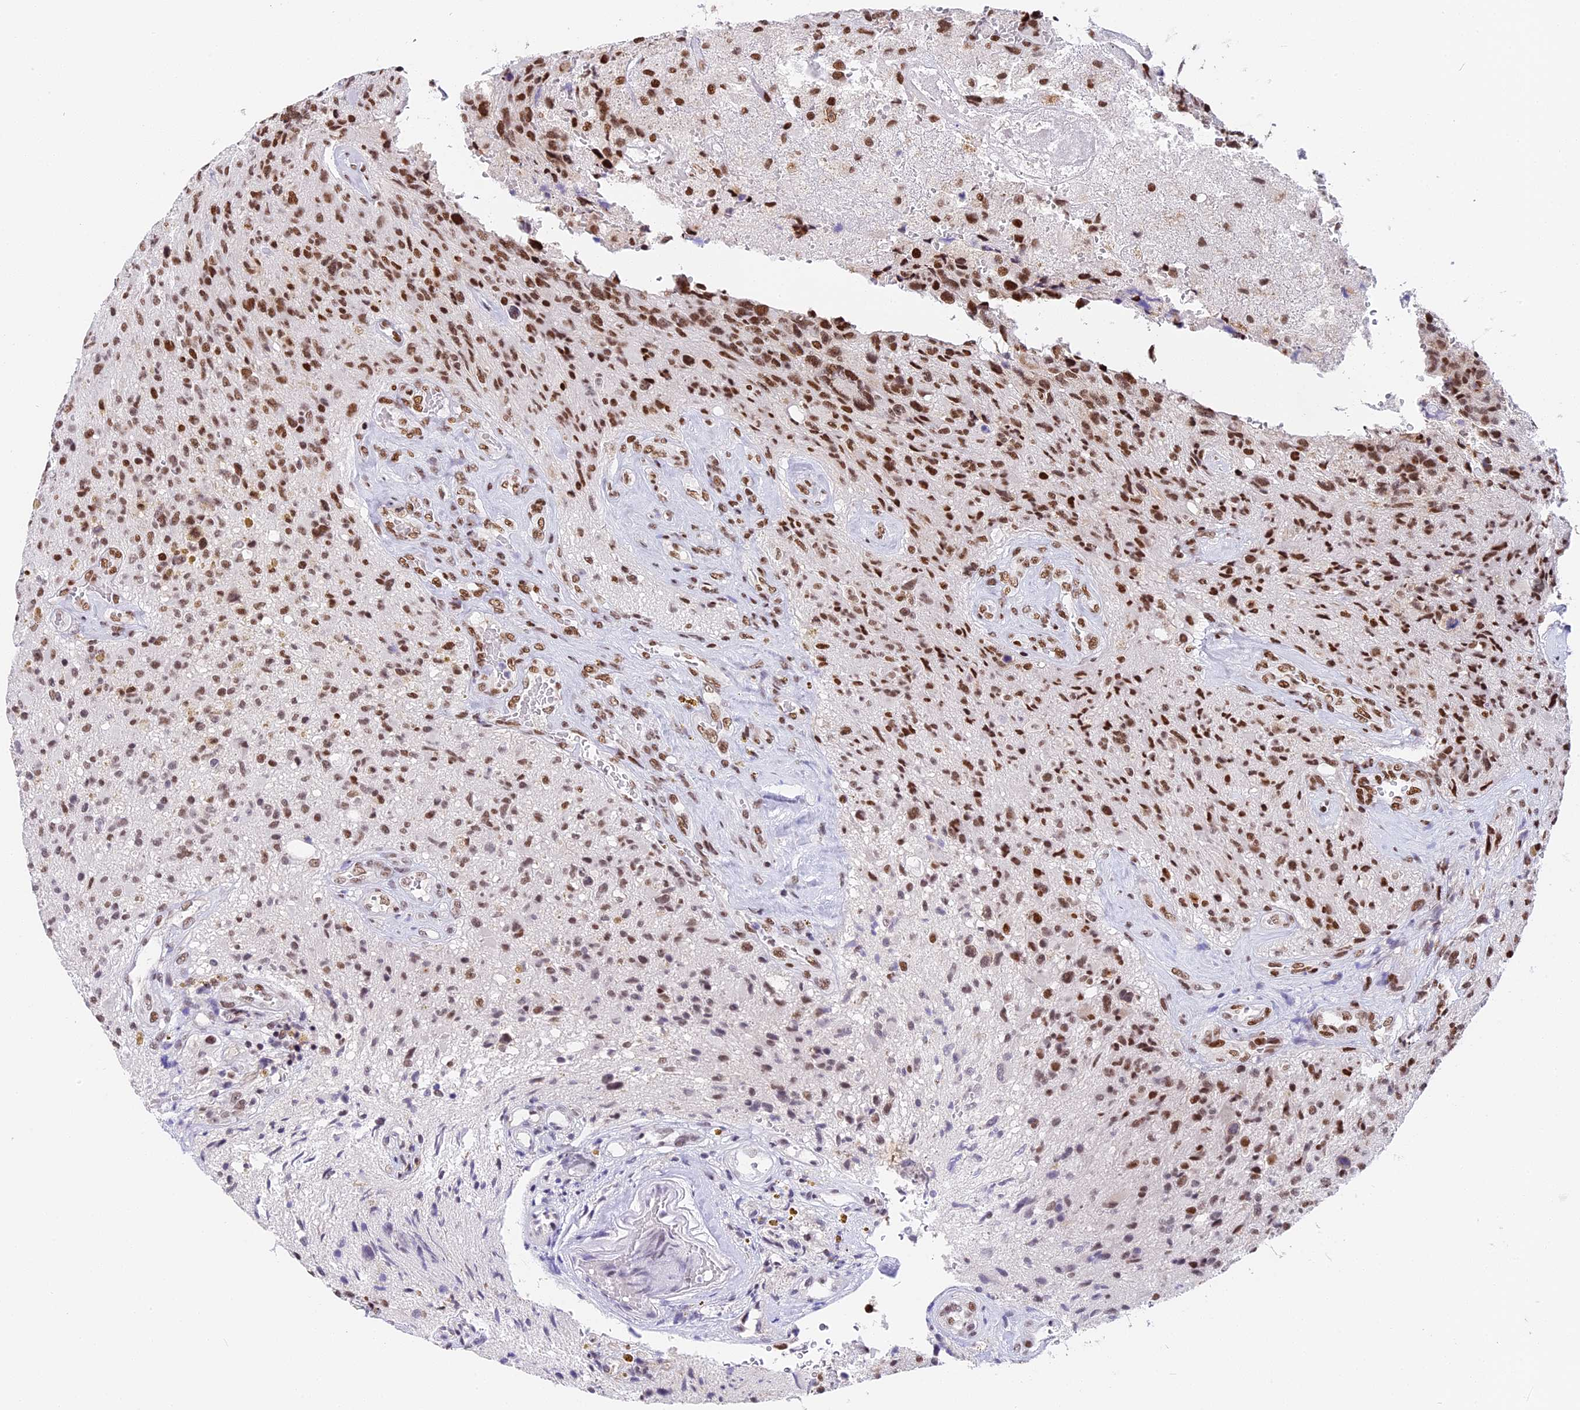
{"staining": {"intensity": "strong", "quantity": ">75%", "location": "nuclear"}, "tissue": "glioma", "cell_type": "Tumor cells", "image_type": "cancer", "snomed": [{"axis": "morphology", "description": "Glioma, malignant, High grade"}, {"axis": "topography", "description": "Brain"}], "caption": "Malignant high-grade glioma was stained to show a protein in brown. There is high levels of strong nuclear expression in about >75% of tumor cells.", "gene": "SBNO1", "patient": {"sex": "male", "age": 69}}